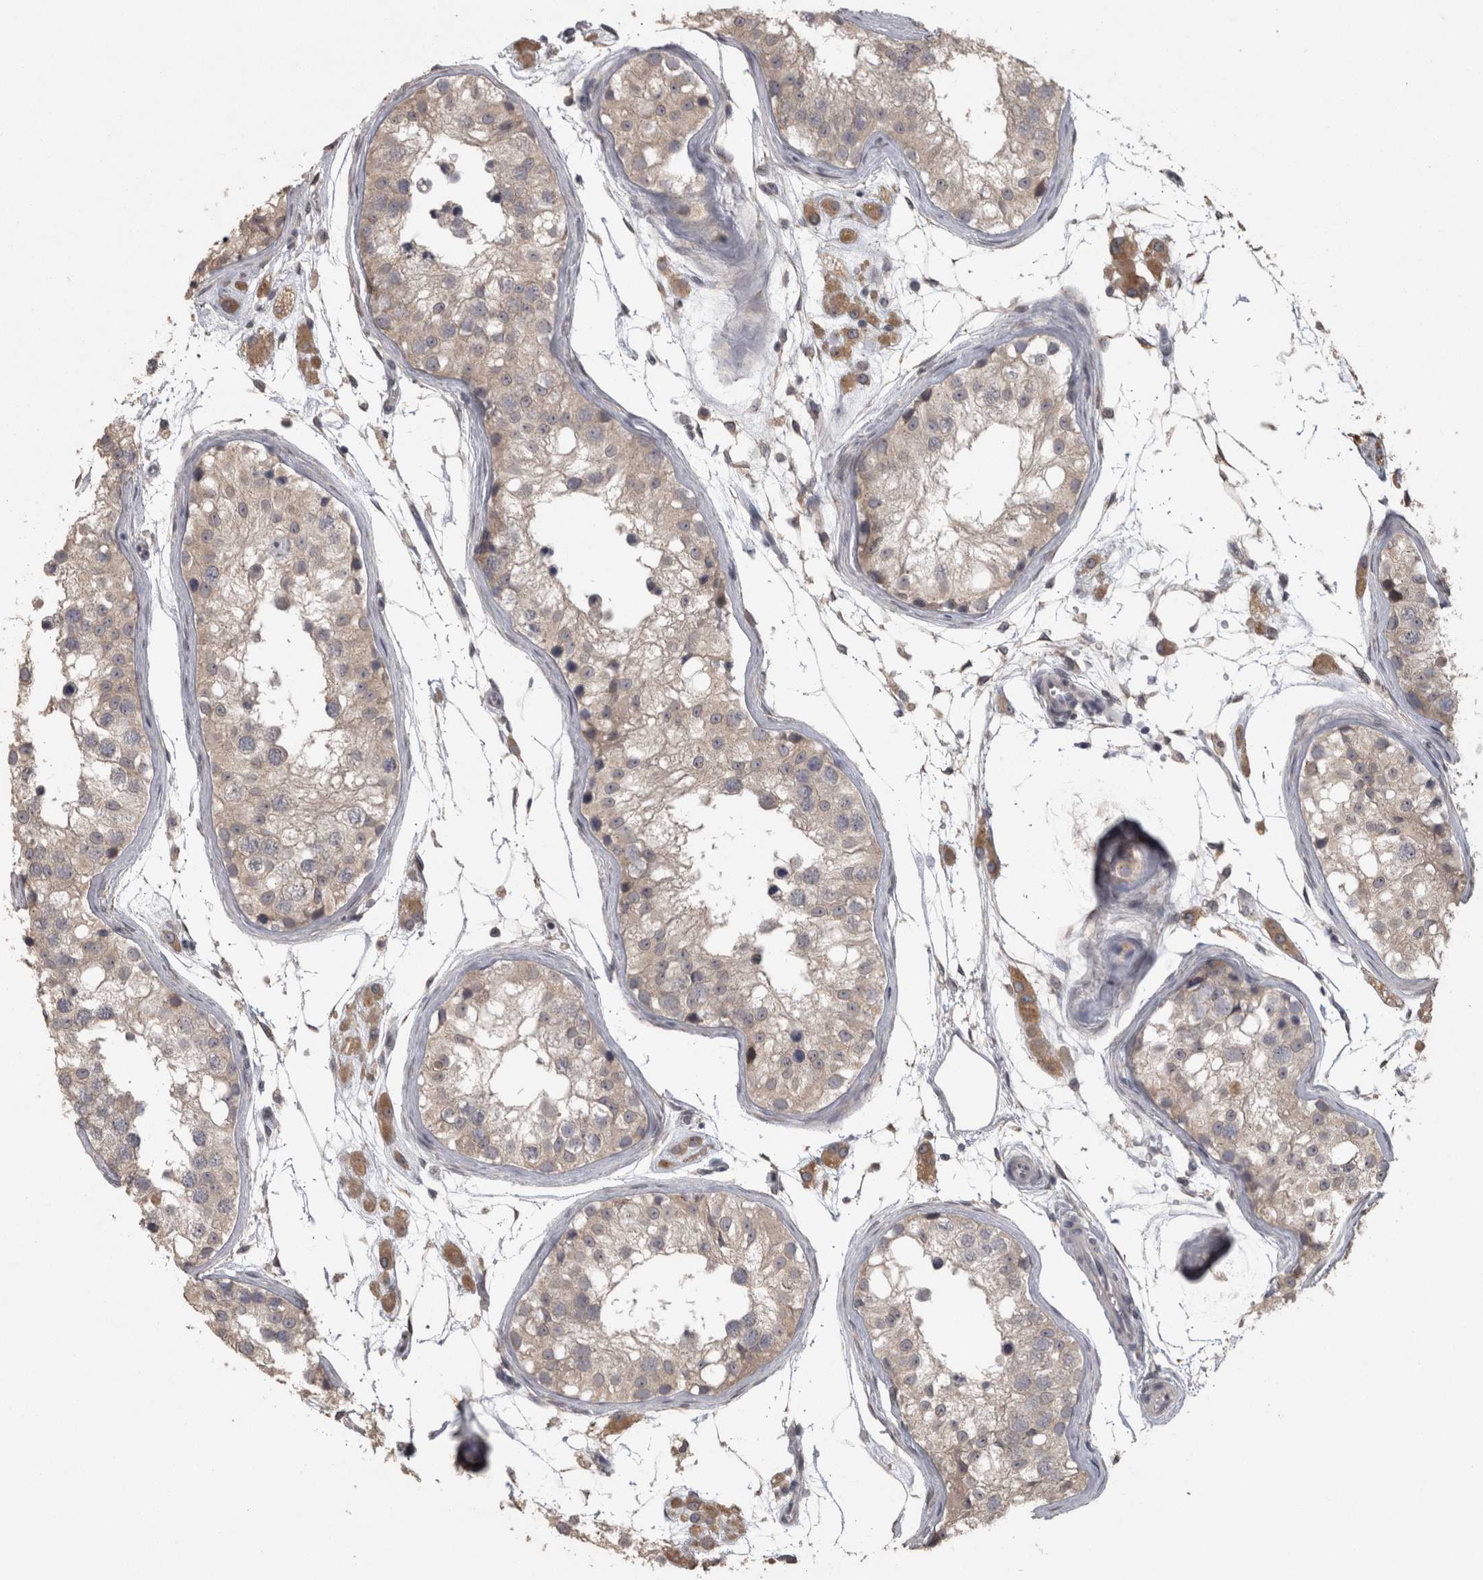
{"staining": {"intensity": "weak", "quantity": ">75%", "location": "cytoplasmic/membranous"}, "tissue": "testis", "cell_type": "Cells in seminiferous ducts", "image_type": "normal", "snomed": [{"axis": "morphology", "description": "Normal tissue, NOS"}, {"axis": "morphology", "description": "Adenocarcinoma, metastatic, NOS"}, {"axis": "topography", "description": "Testis"}], "caption": "The micrograph shows staining of unremarkable testis, revealing weak cytoplasmic/membranous protein staining (brown color) within cells in seminiferous ducts.", "gene": "RAB29", "patient": {"sex": "male", "age": 26}}